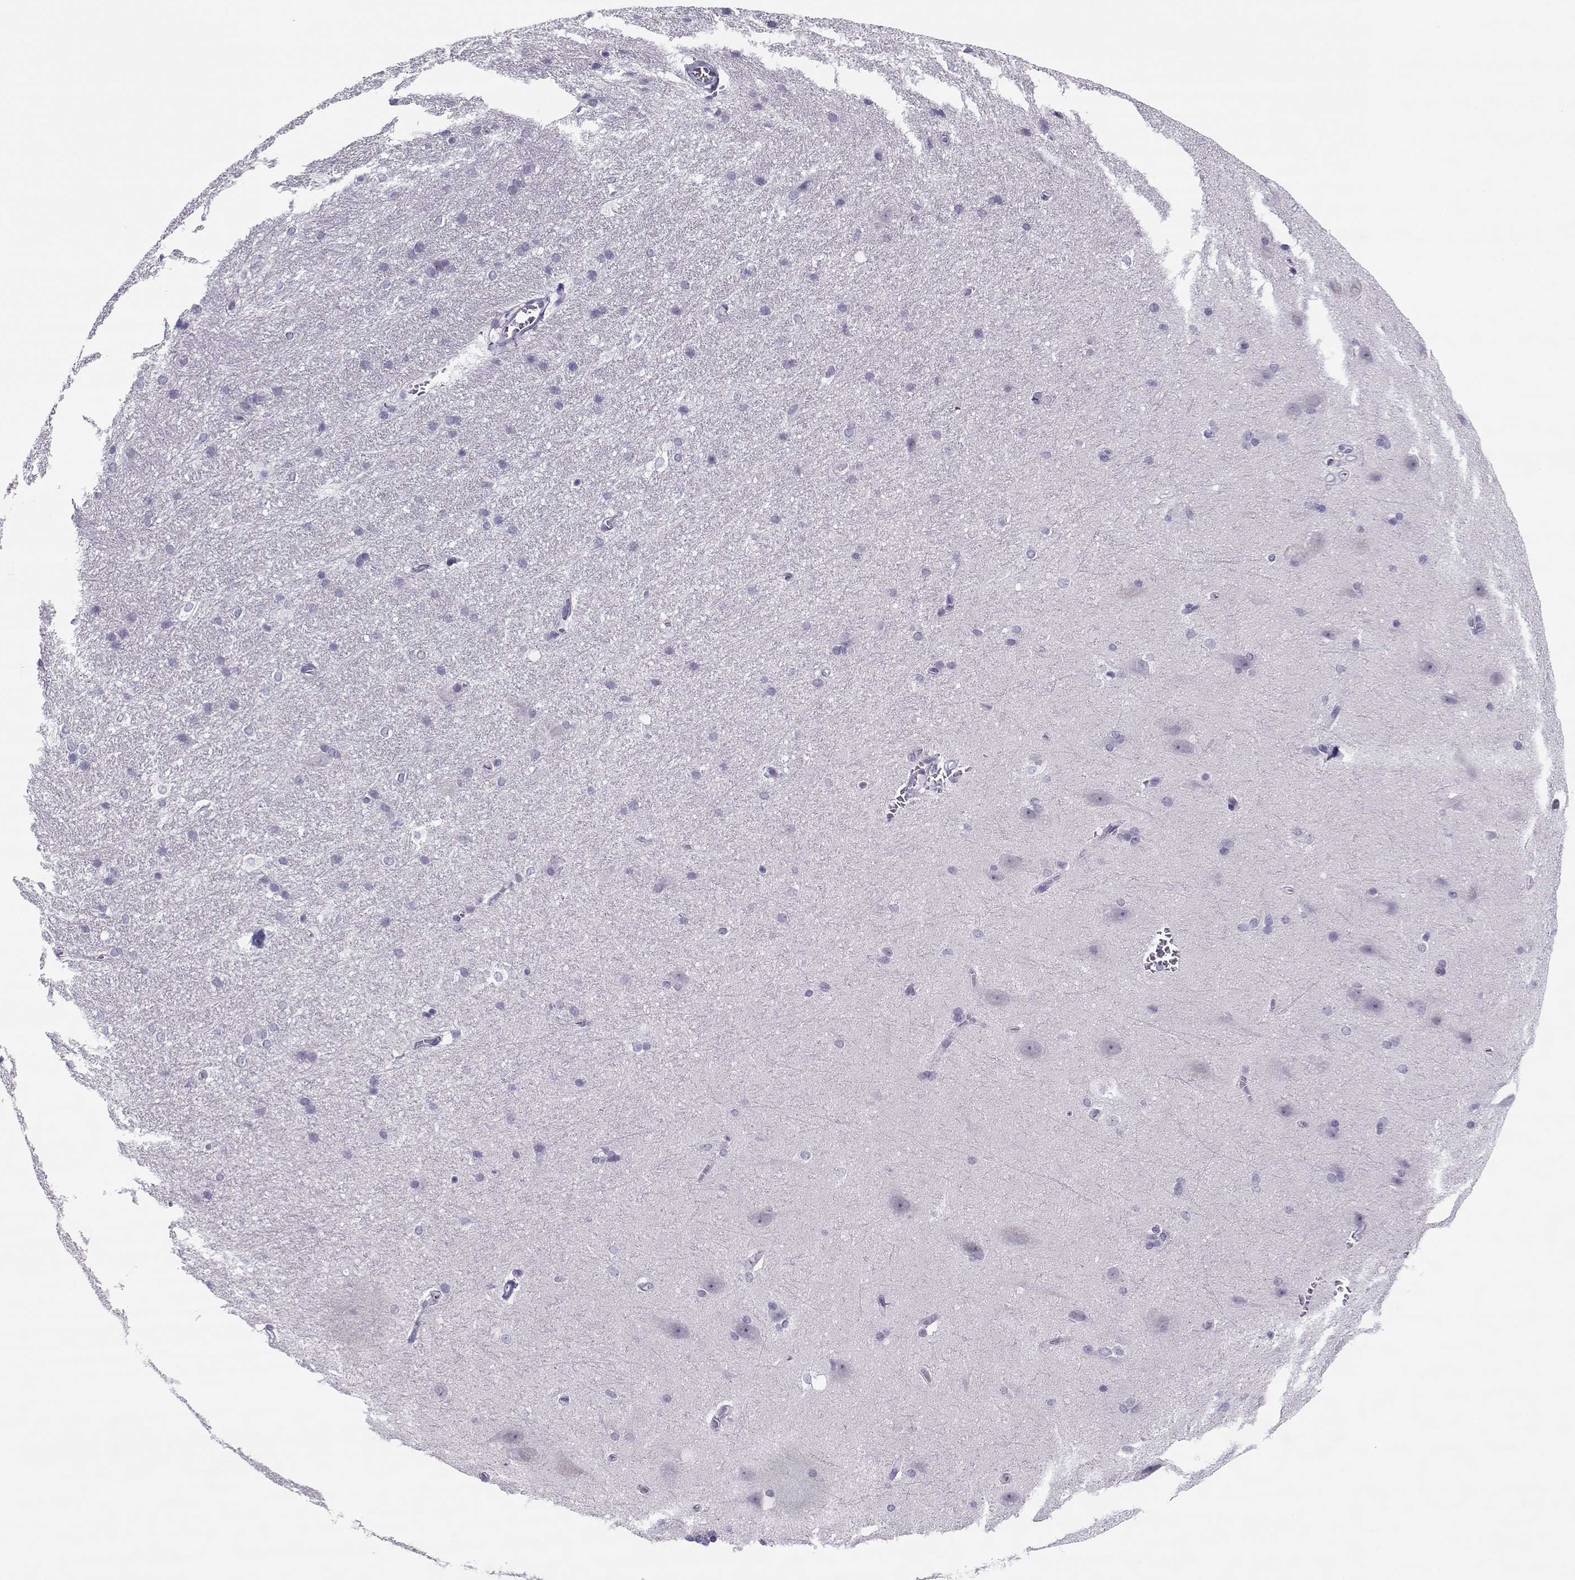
{"staining": {"intensity": "negative", "quantity": "none", "location": "none"}, "tissue": "hippocampus", "cell_type": "Glial cells", "image_type": "normal", "snomed": [{"axis": "morphology", "description": "Normal tissue, NOS"}, {"axis": "topography", "description": "Cerebral cortex"}, {"axis": "topography", "description": "Hippocampus"}], "caption": "Immunohistochemistry (IHC) micrograph of normal hippocampus stained for a protein (brown), which reveals no positivity in glial cells.", "gene": "CFAP77", "patient": {"sex": "female", "age": 19}}